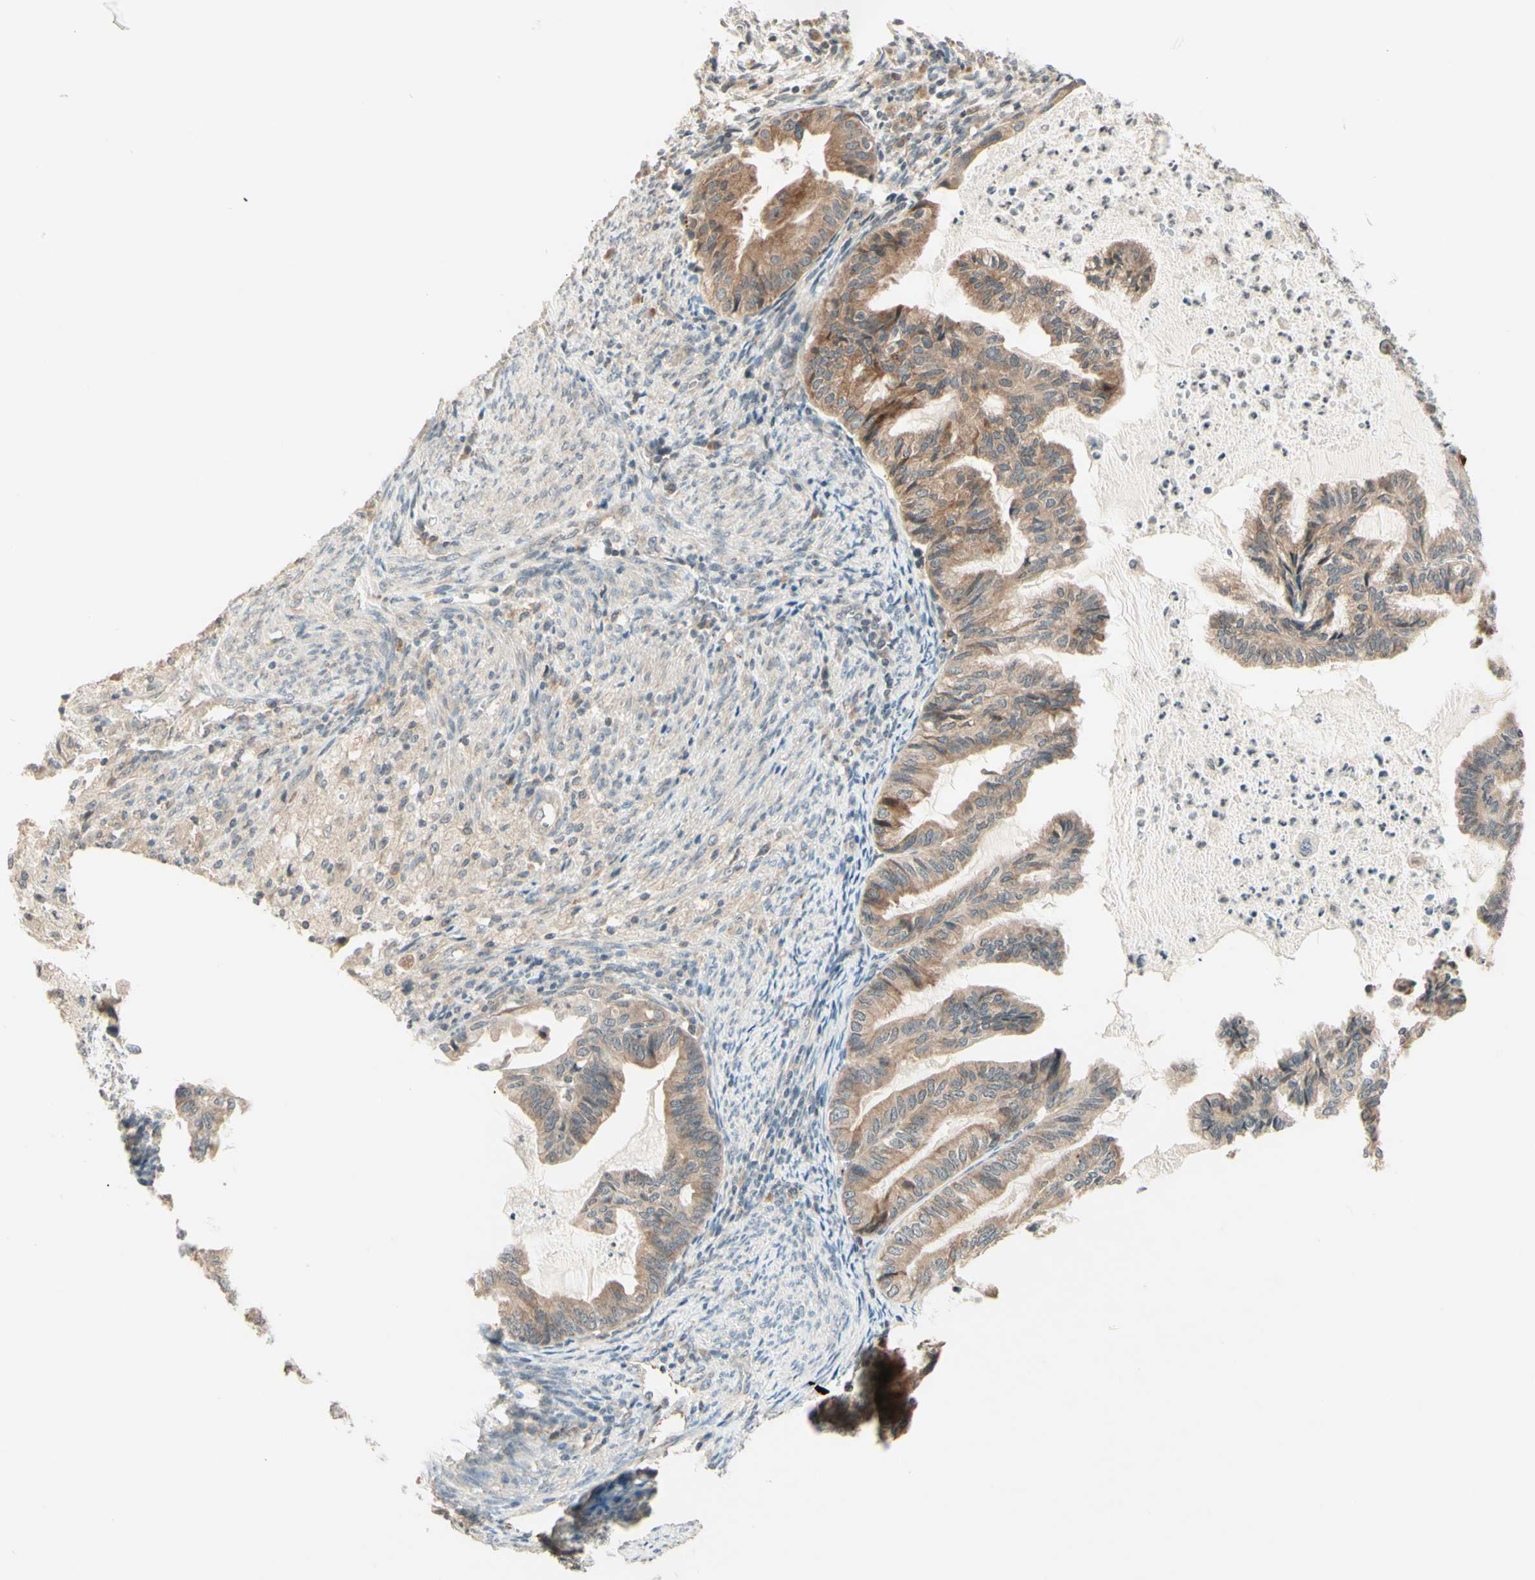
{"staining": {"intensity": "moderate", "quantity": ">75%", "location": "cytoplasmic/membranous"}, "tissue": "cervical cancer", "cell_type": "Tumor cells", "image_type": "cancer", "snomed": [{"axis": "morphology", "description": "Normal tissue, NOS"}, {"axis": "morphology", "description": "Adenocarcinoma, NOS"}, {"axis": "topography", "description": "Cervix"}, {"axis": "topography", "description": "Endometrium"}], "caption": "Adenocarcinoma (cervical) stained for a protein demonstrates moderate cytoplasmic/membranous positivity in tumor cells.", "gene": "ZW10", "patient": {"sex": "female", "age": 86}}